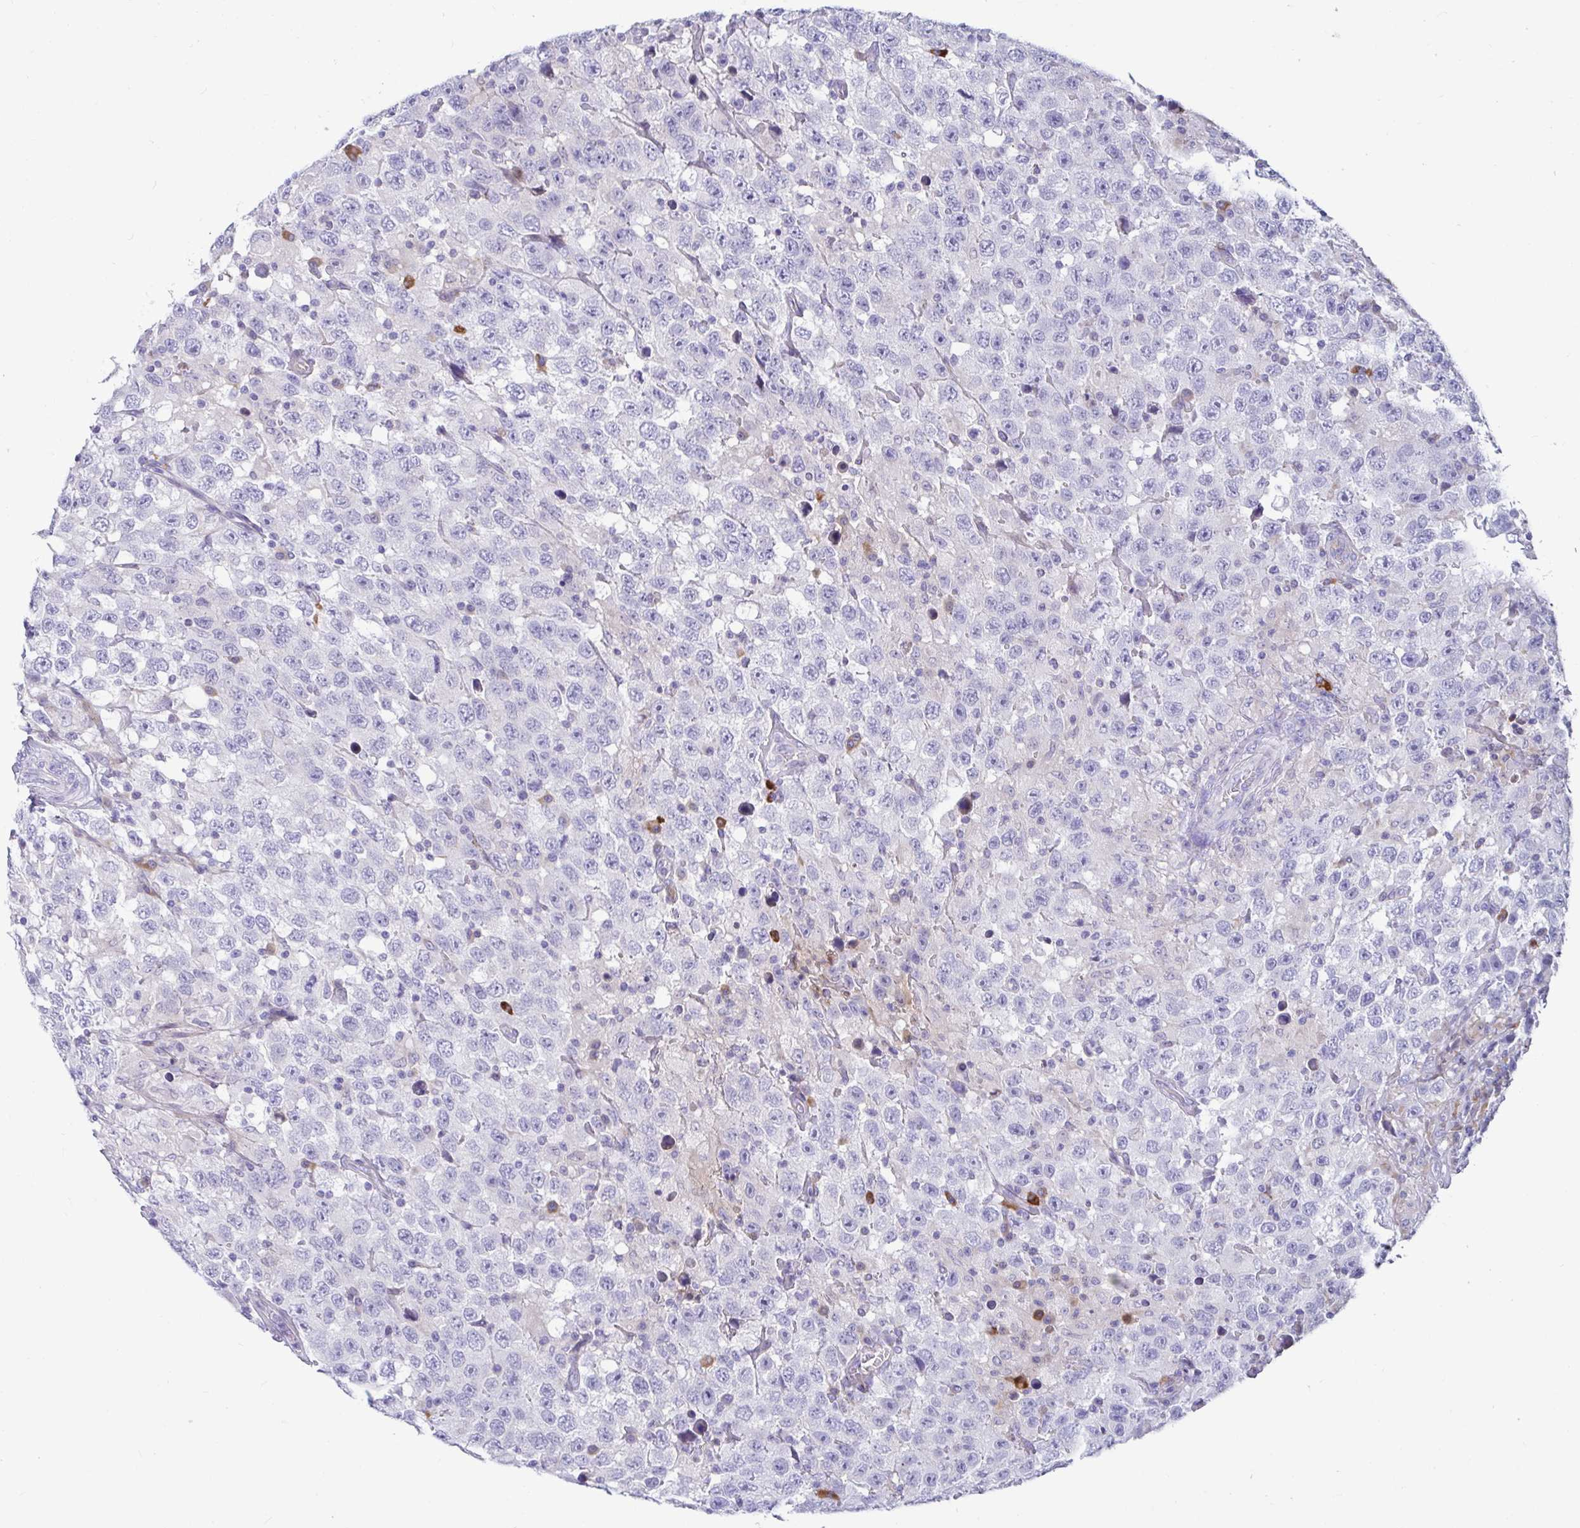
{"staining": {"intensity": "negative", "quantity": "none", "location": "none"}, "tissue": "testis cancer", "cell_type": "Tumor cells", "image_type": "cancer", "snomed": [{"axis": "morphology", "description": "Seminoma, NOS"}, {"axis": "topography", "description": "Testis"}], "caption": "Testis seminoma stained for a protein using immunohistochemistry demonstrates no positivity tumor cells.", "gene": "TFPI2", "patient": {"sex": "male", "age": 41}}